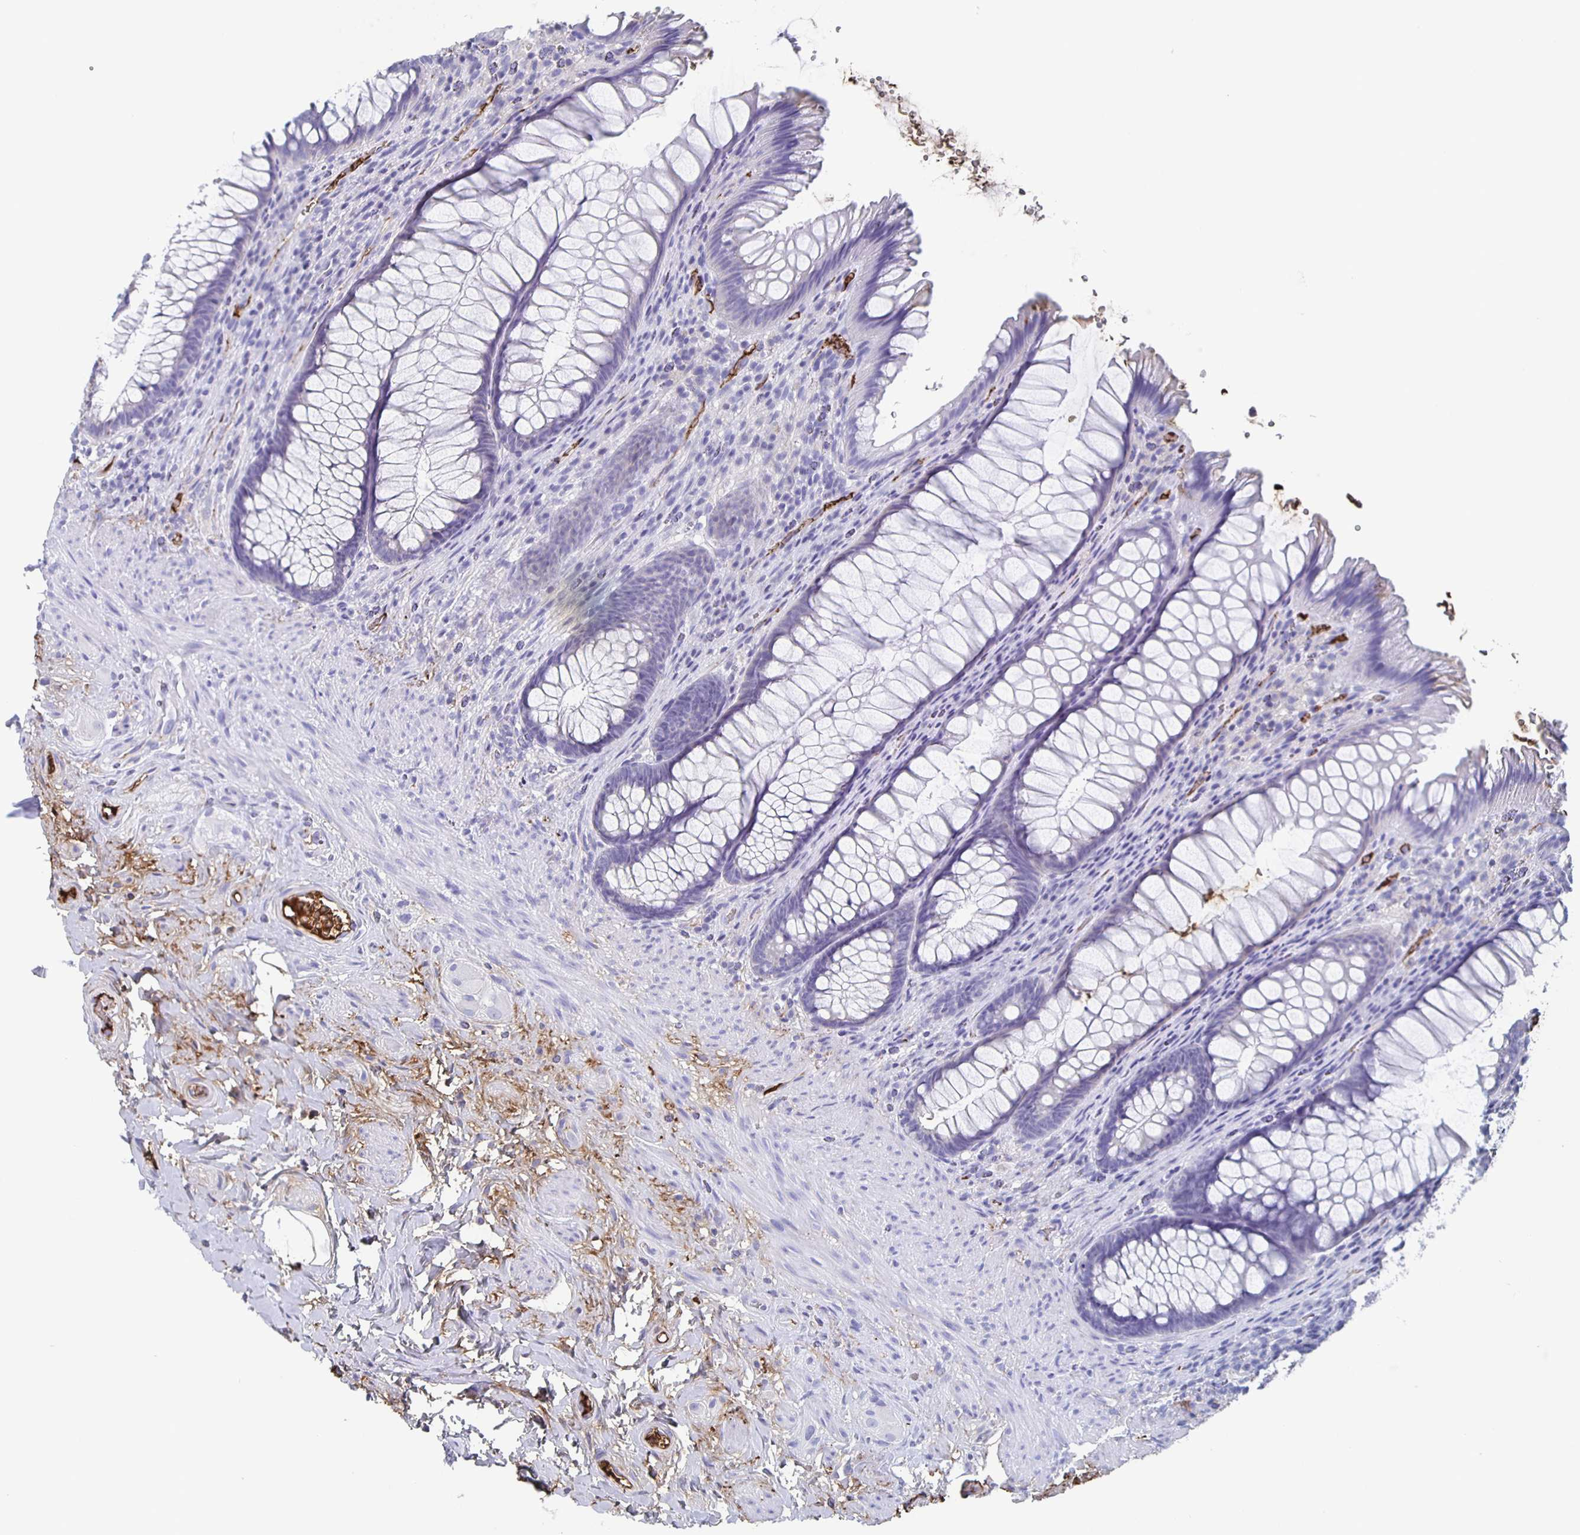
{"staining": {"intensity": "negative", "quantity": "none", "location": "none"}, "tissue": "rectum", "cell_type": "Glandular cells", "image_type": "normal", "snomed": [{"axis": "morphology", "description": "Normal tissue, NOS"}, {"axis": "topography", "description": "Rectum"}], "caption": "Glandular cells are negative for protein expression in normal human rectum. The staining is performed using DAB brown chromogen with nuclei counter-stained in using hematoxylin.", "gene": "FGA", "patient": {"sex": "male", "age": 53}}